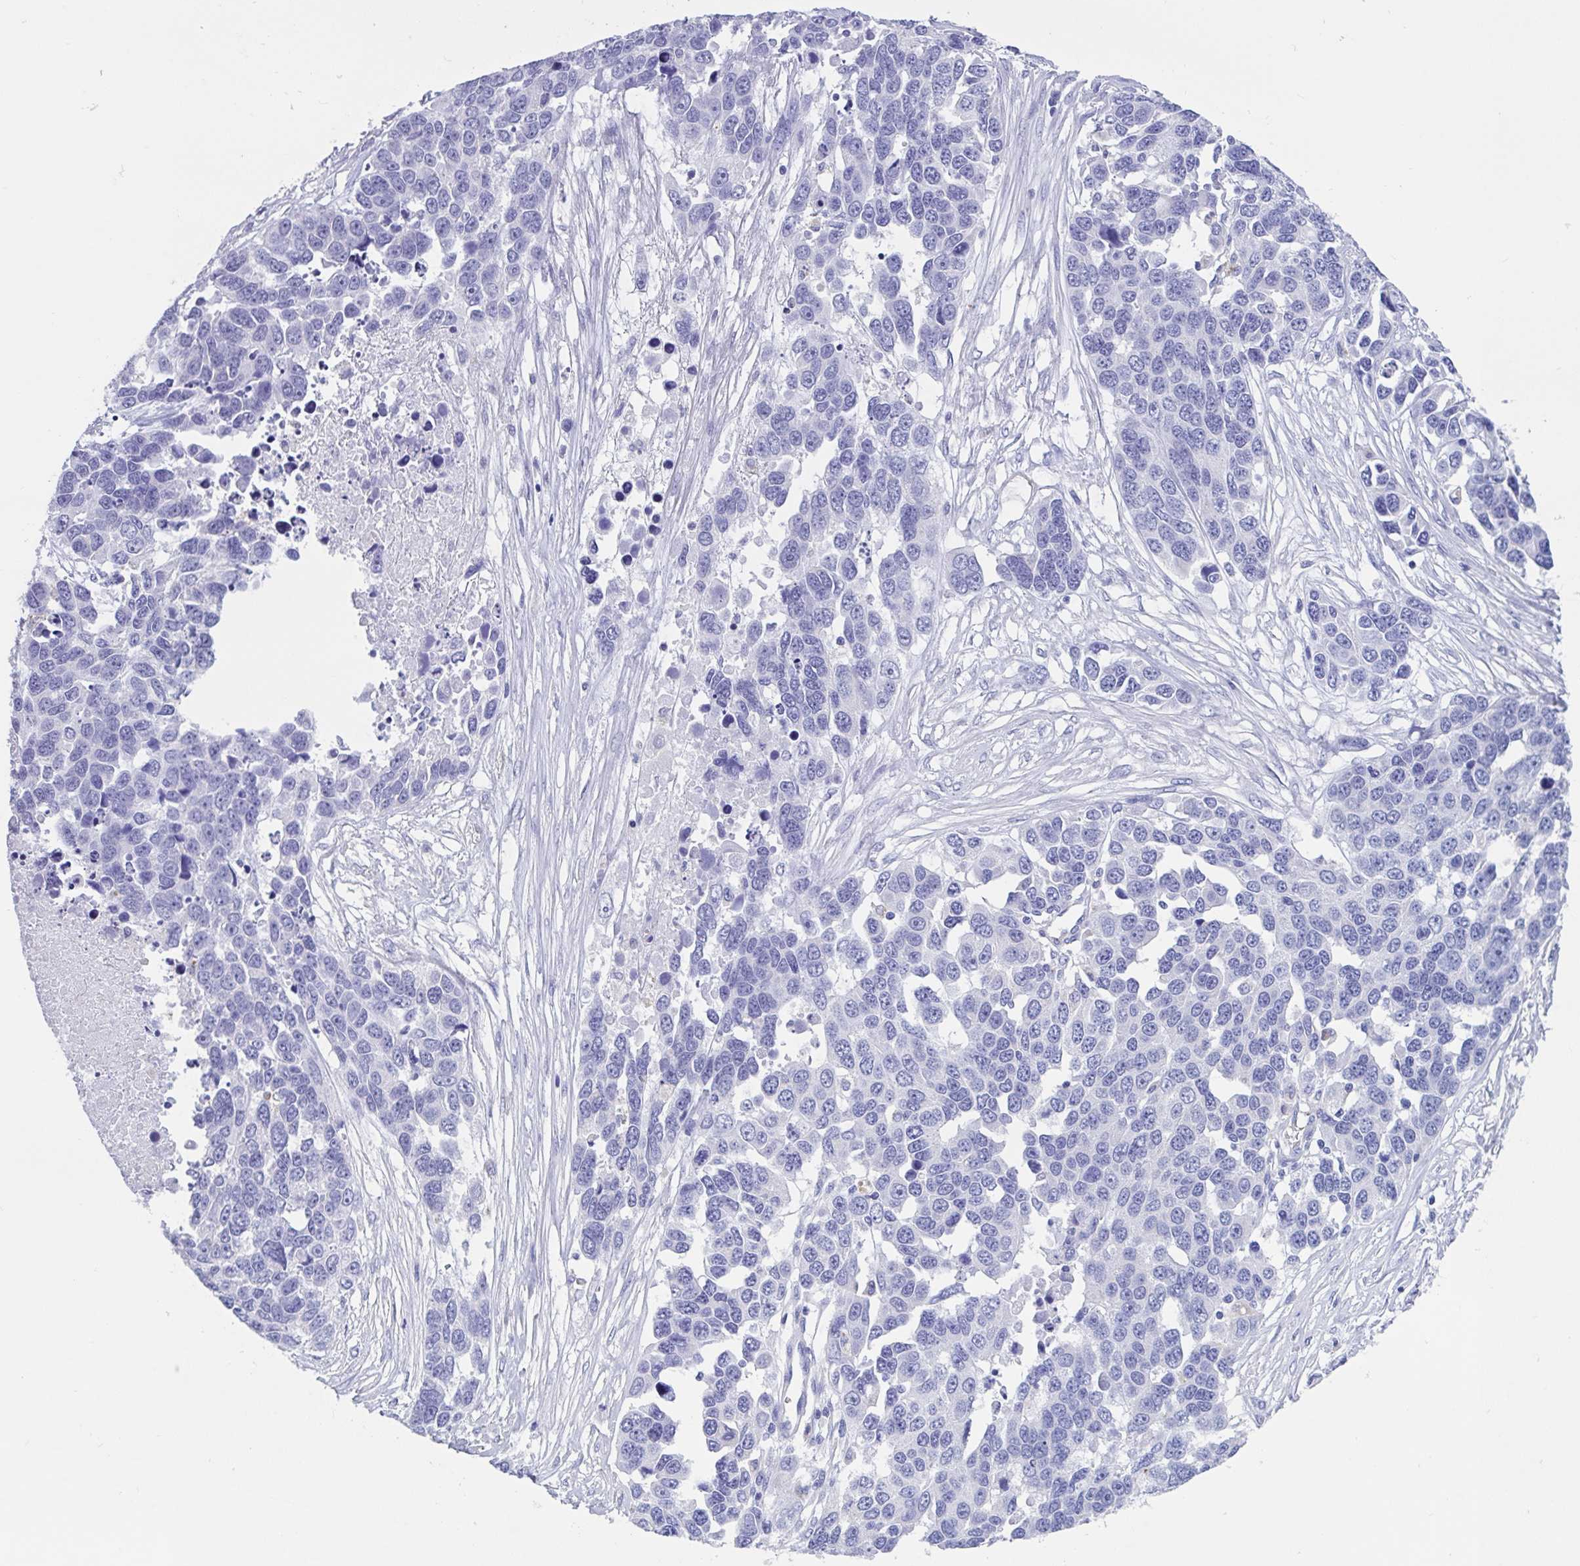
{"staining": {"intensity": "negative", "quantity": "none", "location": "none"}, "tissue": "ovarian cancer", "cell_type": "Tumor cells", "image_type": "cancer", "snomed": [{"axis": "morphology", "description": "Cystadenocarcinoma, serous, NOS"}, {"axis": "topography", "description": "Ovary"}], "caption": "Ovarian serous cystadenocarcinoma was stained to show a protein in brown. There is no significant staining in tumor cells.", "gene": "RPL22L1", "patient": {"sex": "female", "age": 76}}